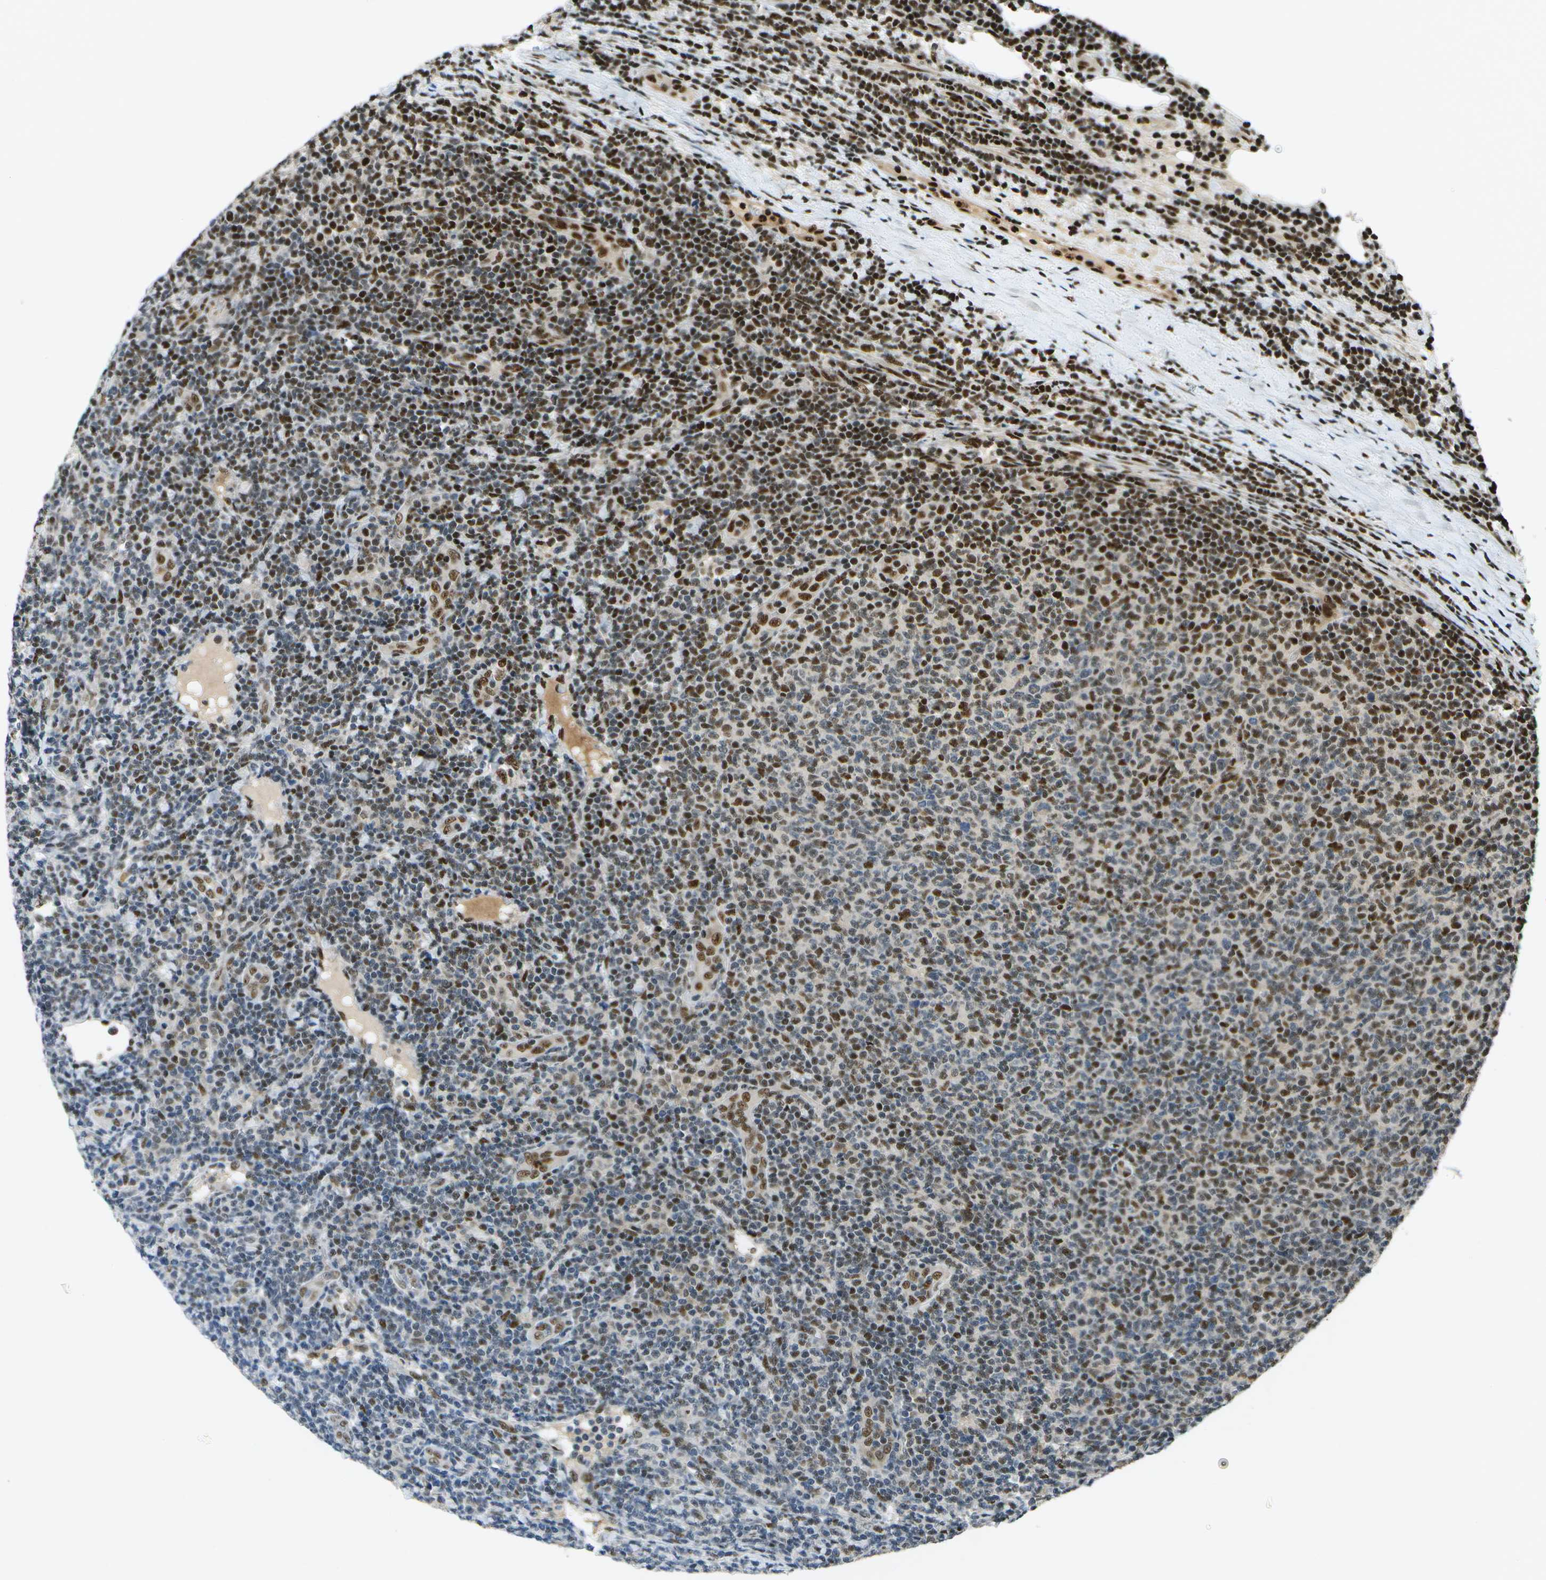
{"staining": {"intensity": "strong", "quantity": "<25%", "location": "nuclear"}, "tissue": "lymphoma", "cell_type": "Tumor cells", "image_type": "cancer", "snomed": [{"axis": "morphology", "description": "Malignant lymphoma, non-Hodgkin's type, Low grade"}, {"axis": "topography", "description": "Lymph node"}], "caption": "High-power microscopy captured an immunohistochemistry (IHC) photomicrograph of malignant lymphoma, non-Hodgkin's type (low-grade), revealing strong nuclear expression in about <25% of tumor cells.", "gene": "GANC", "patient": {"sex": "male", "age": 66}}